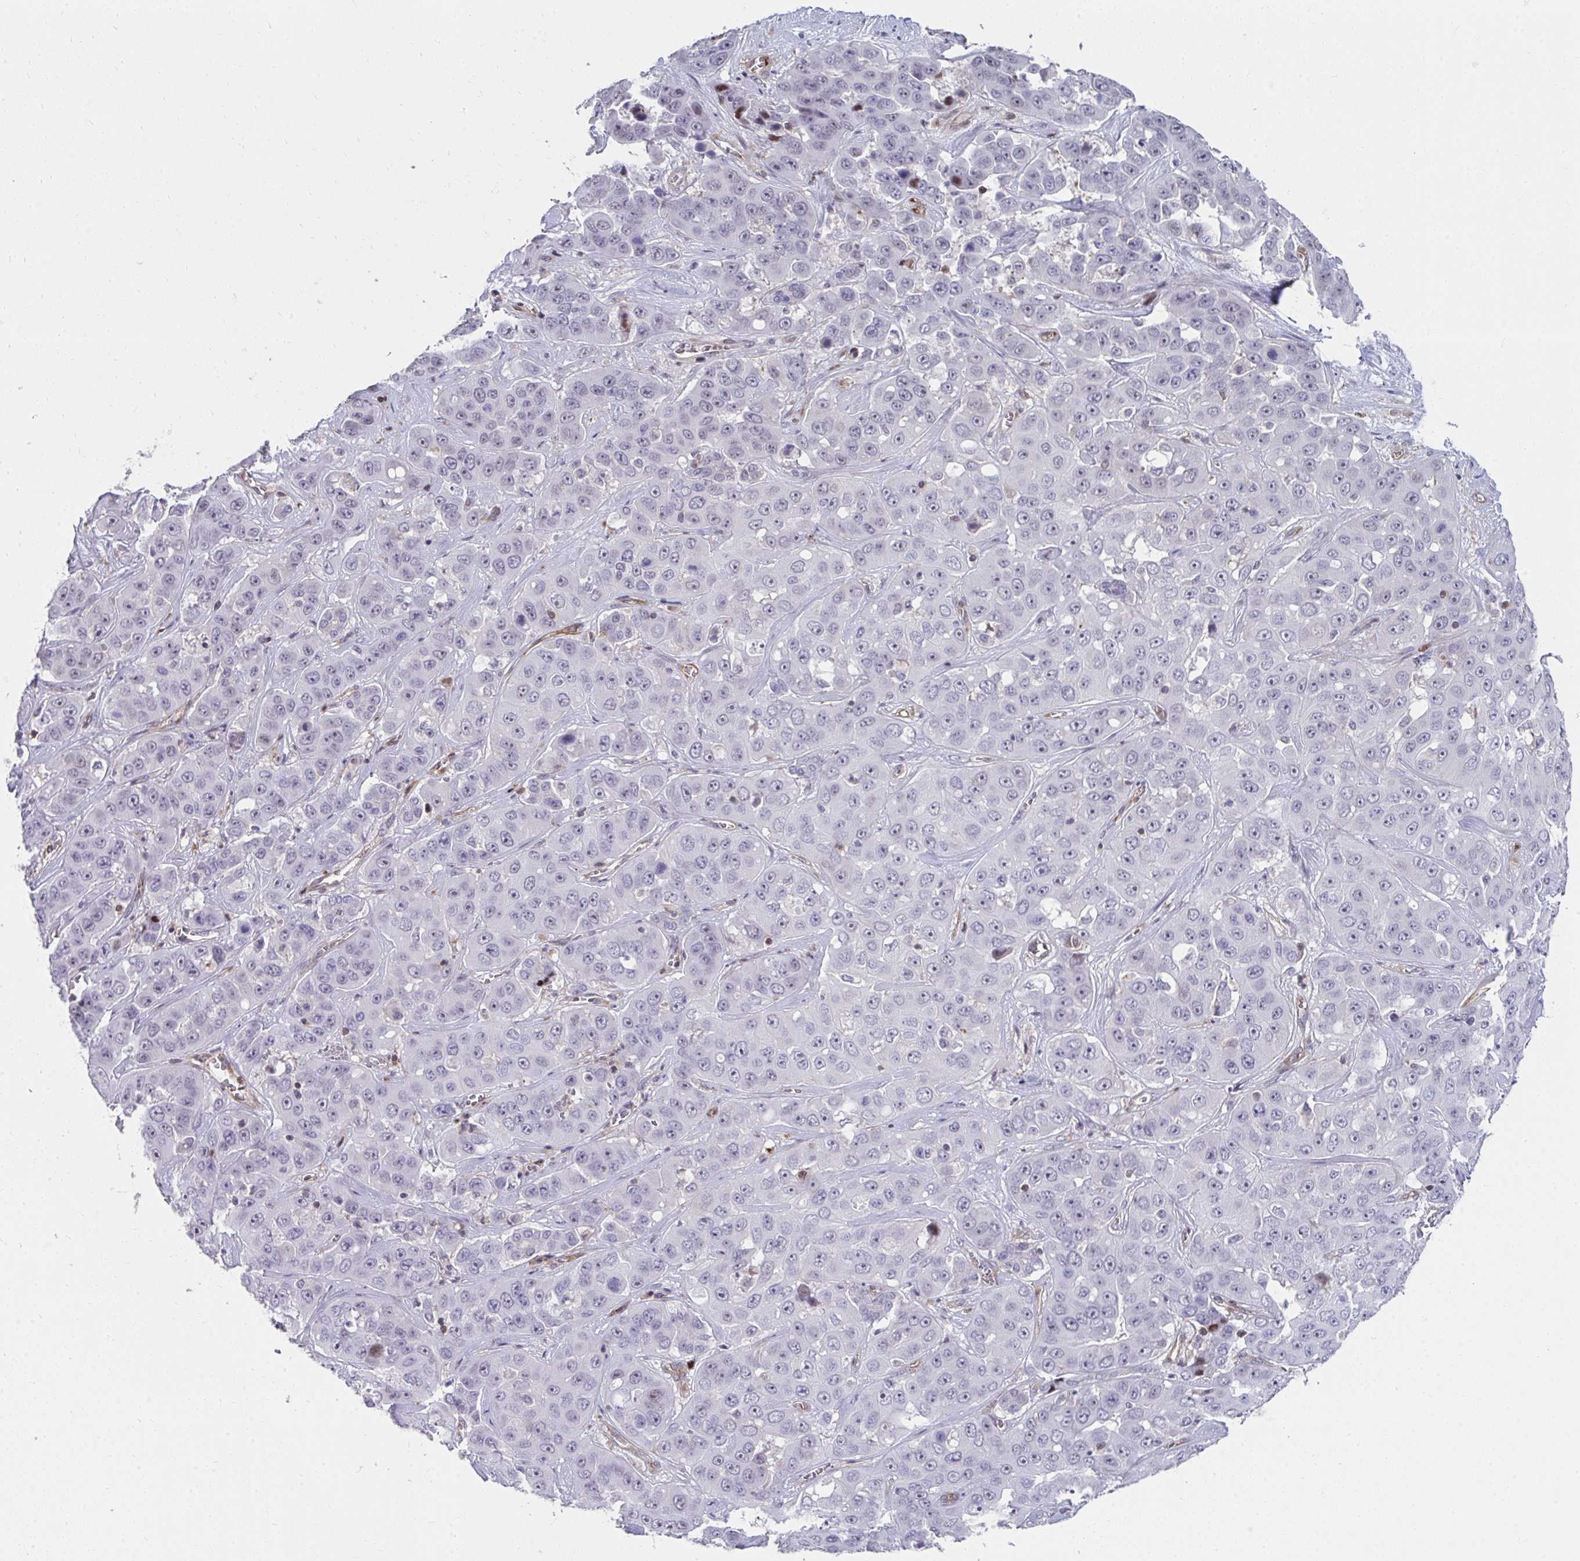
{"staining": {"intensity": "negative", "quantity": "none", "location": "none"}, "tissue": "liver cancer", "cell_type": "Tumor cells", "image_type": "cancer", "snomed": [{"axis": "morphology", "description": "Cholangiocarcinoma"}, {"axis": "topography", "description": "Liver"}], "caption": "IHC of liver cancer reveals no staining in tumor cells.", "gene": "FOXN3", "patient": {"sex": "female", "age": 52}}